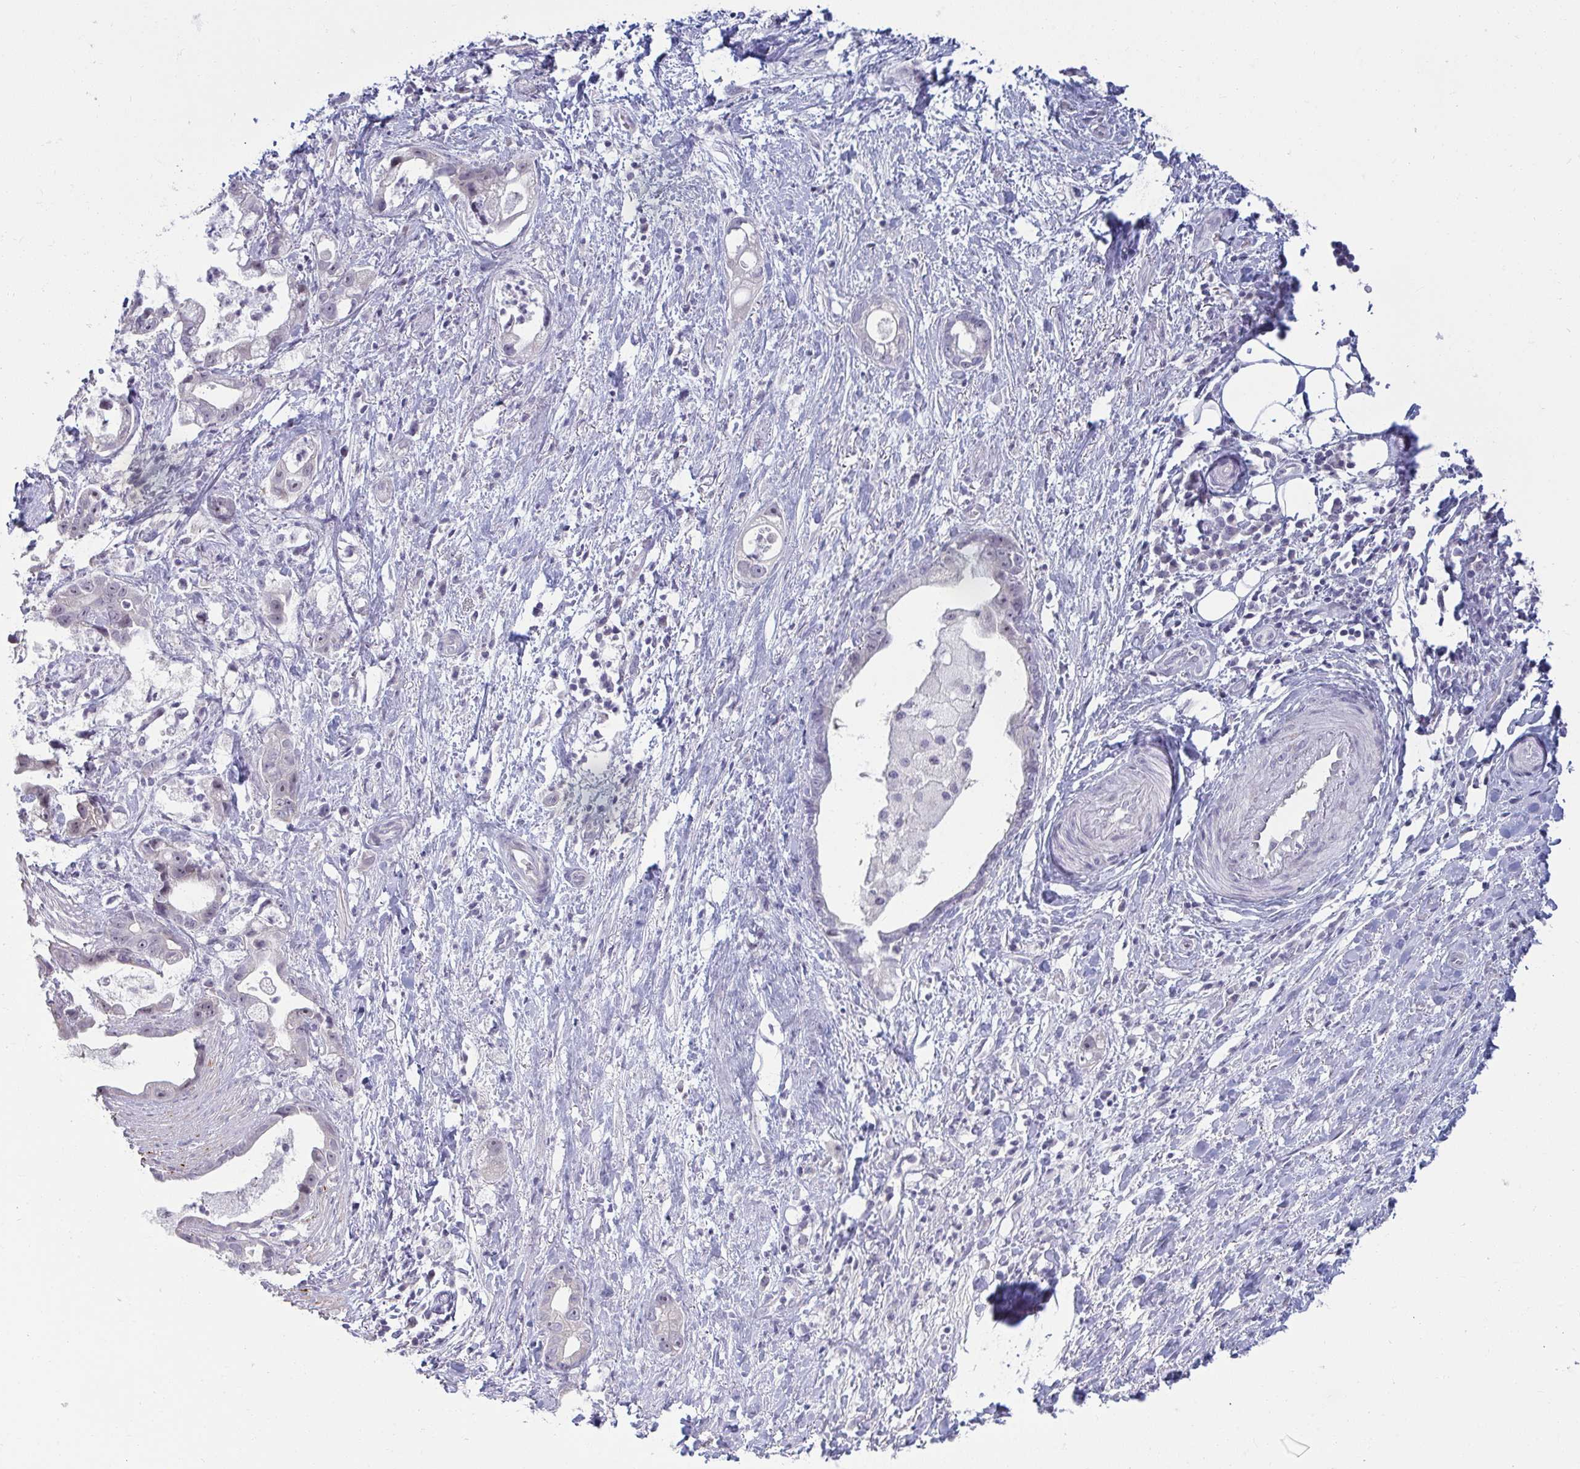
{"staining": {"intensity": "negative", "quantity": "none", "location": "none"}, "tissue": "stomach cancer", "cell_type": "Tumor cells", "image_type": "cancer", "snomed": [{"axis": "morphology", "description": "Adenocarcinoma, NOS"}, {"axis": "topography", "description": "Stomach"}], "caption": "An image of human stomach cancer is negative for staining in tumor cells.", "gene": "RNASEH1", "patient": {"sex": "male", "age": 55}}